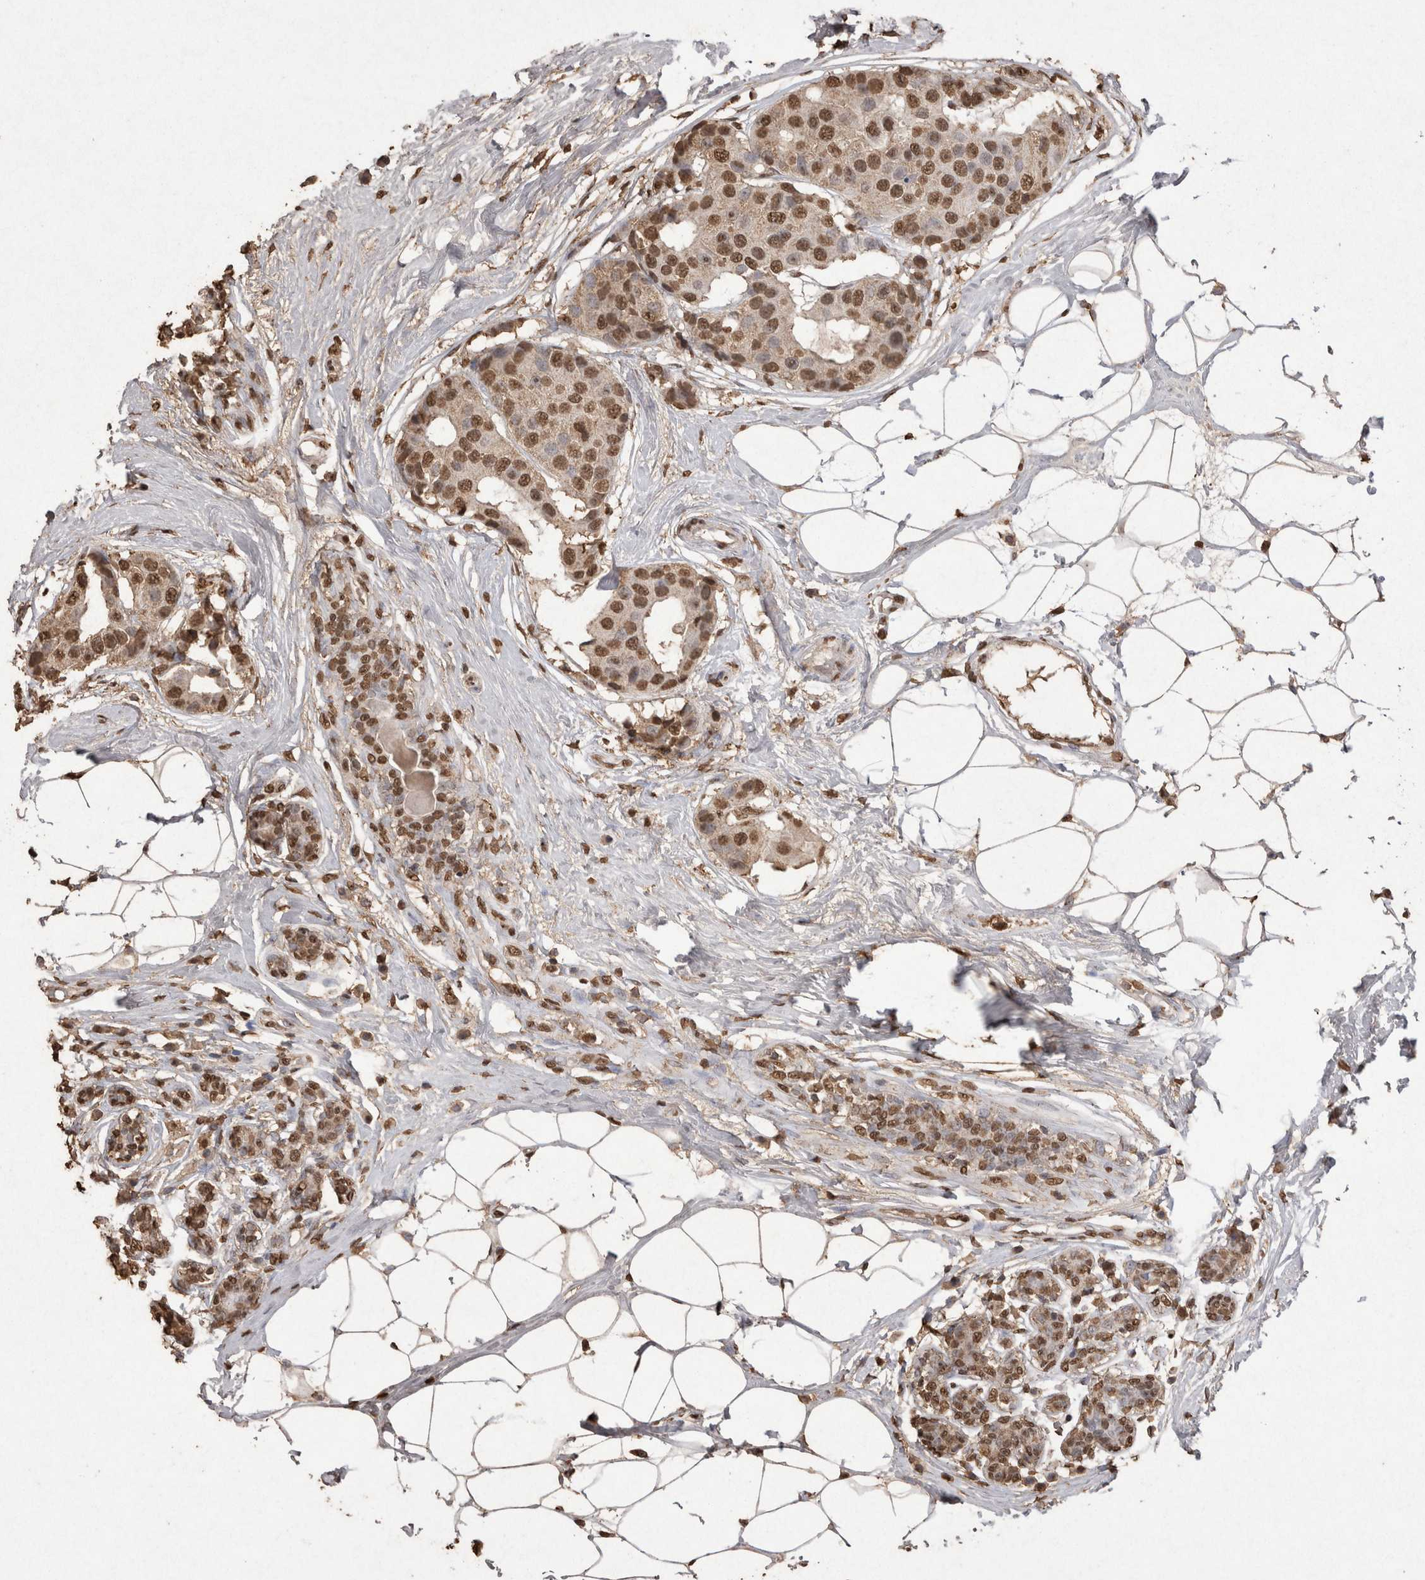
{"staining": {"intensity": "moderate", "quantity": ">75%", "location": "nuclear"}, "tissue": "breast cancer", "cell_type": "Tumor cells", "image_type": "cancer", "snomed": [{"axis": "morphology", "description": "Normal tissue, NOS"}, {"axis": "morphology", "description": "Duct carcinoma"}, {"axis": "topography", "description": "Breast"}], "caption": "High-power microscopy captured an immunohistochemistry (IHC) image of breast cancer, revealing moderate nuclear expression in approximately >75% of tumor cells. Using DAB (3,3'-diaminobenzidine) (brown) and hematoxylin (blue) stains, captured at high magnification using brightfield microscopy.", "gene": "POU5F1", "patient": {"sex": "female", "age": 39}}